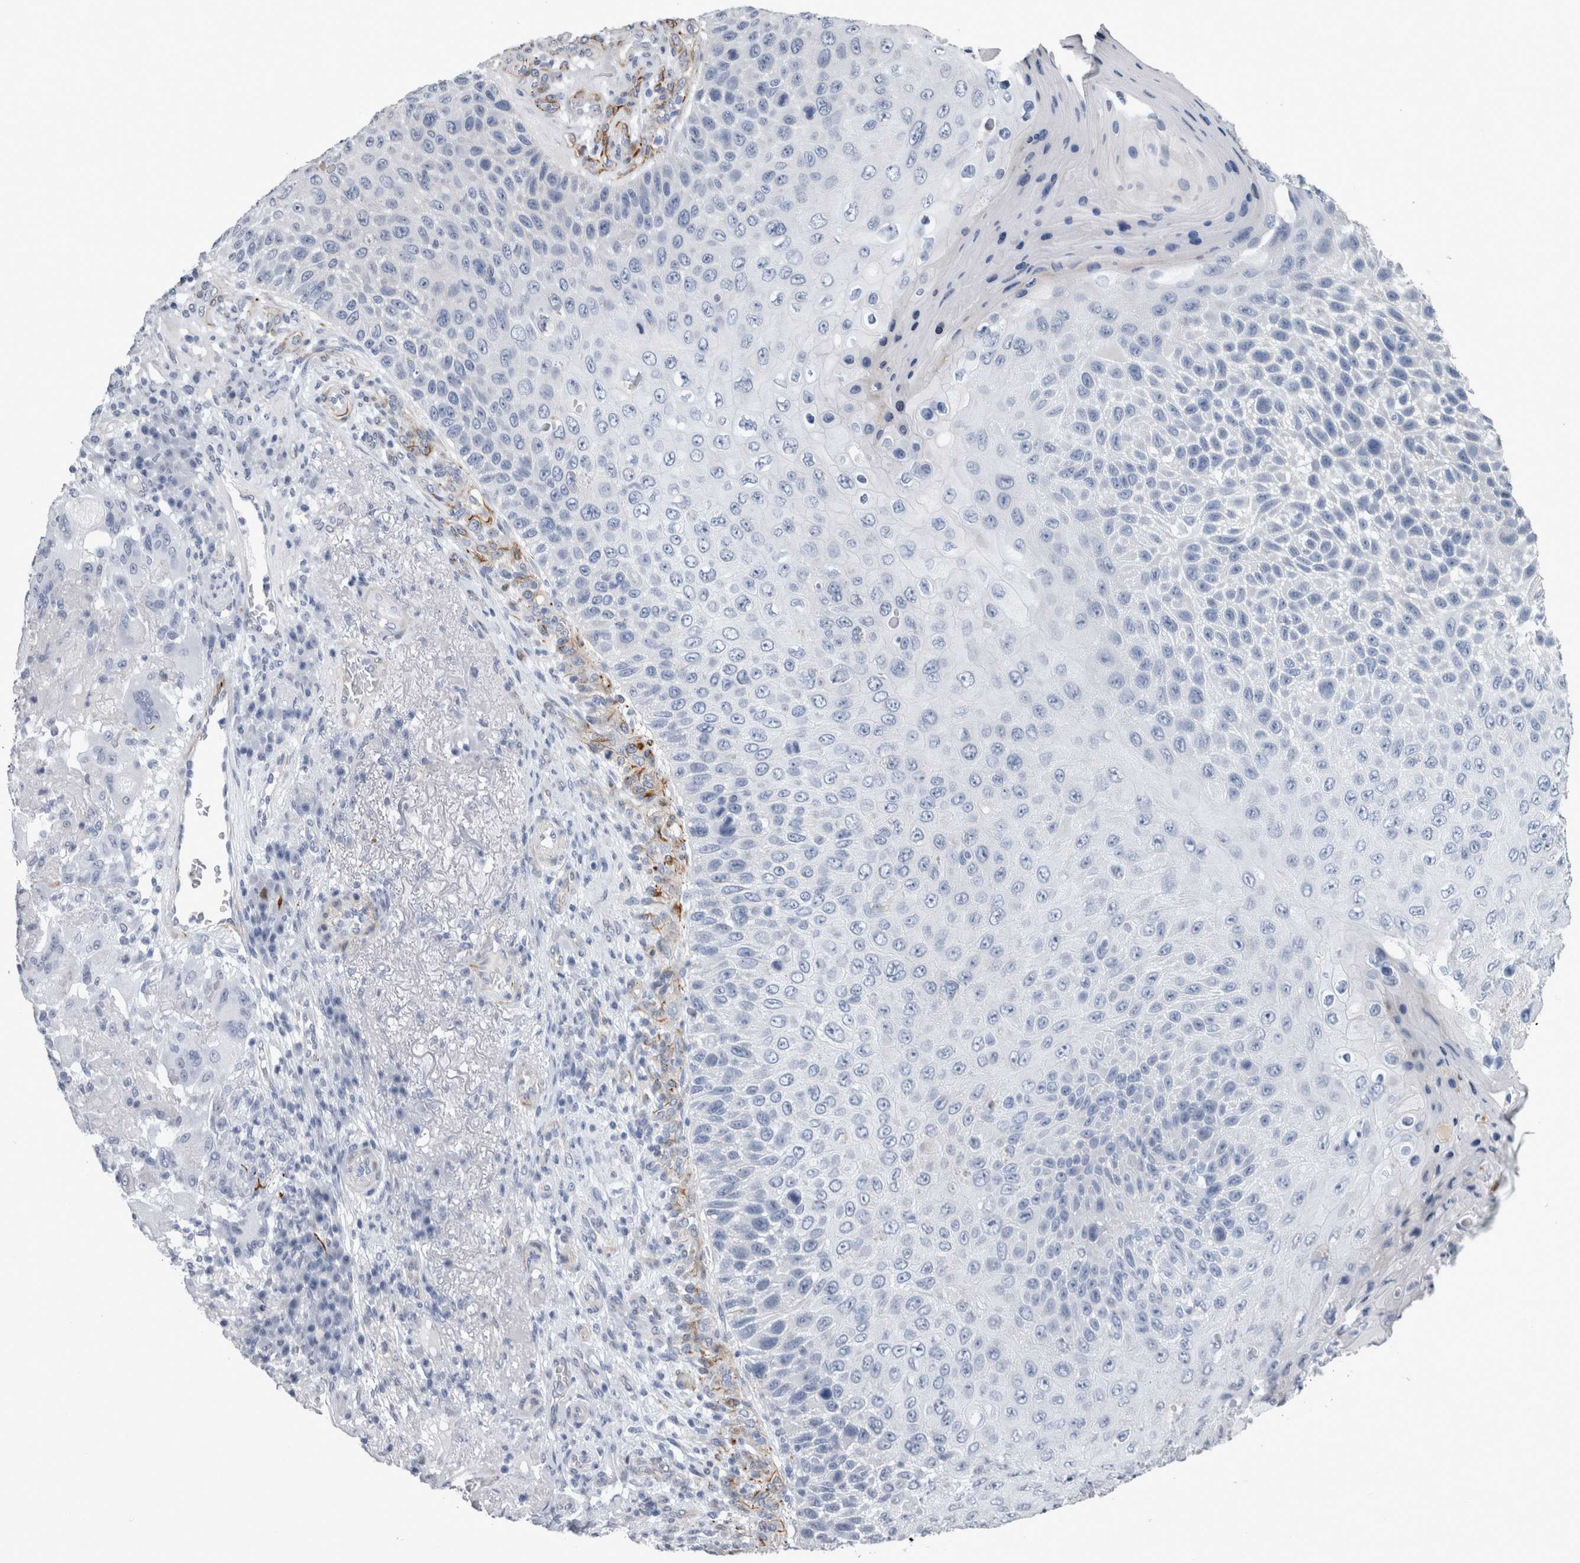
{"staining": {"intensity": "negative", "quantity": "none", "location": "none"}, "tissue": "skin cancer", "cell_type": "Tumor cells", "image_type": "cancer", "snomed": [{"axis": "morphology", "description": "Squamous cell carcinoma, NOS"}, {"axis": "topography", "description": "Skin"}], "caption": "Immunohistochemical staining of skin cancer shows no significant positivity in tumor cells.", "gene": "VWDE", "patient": {"sex": "female", "age": 88}}